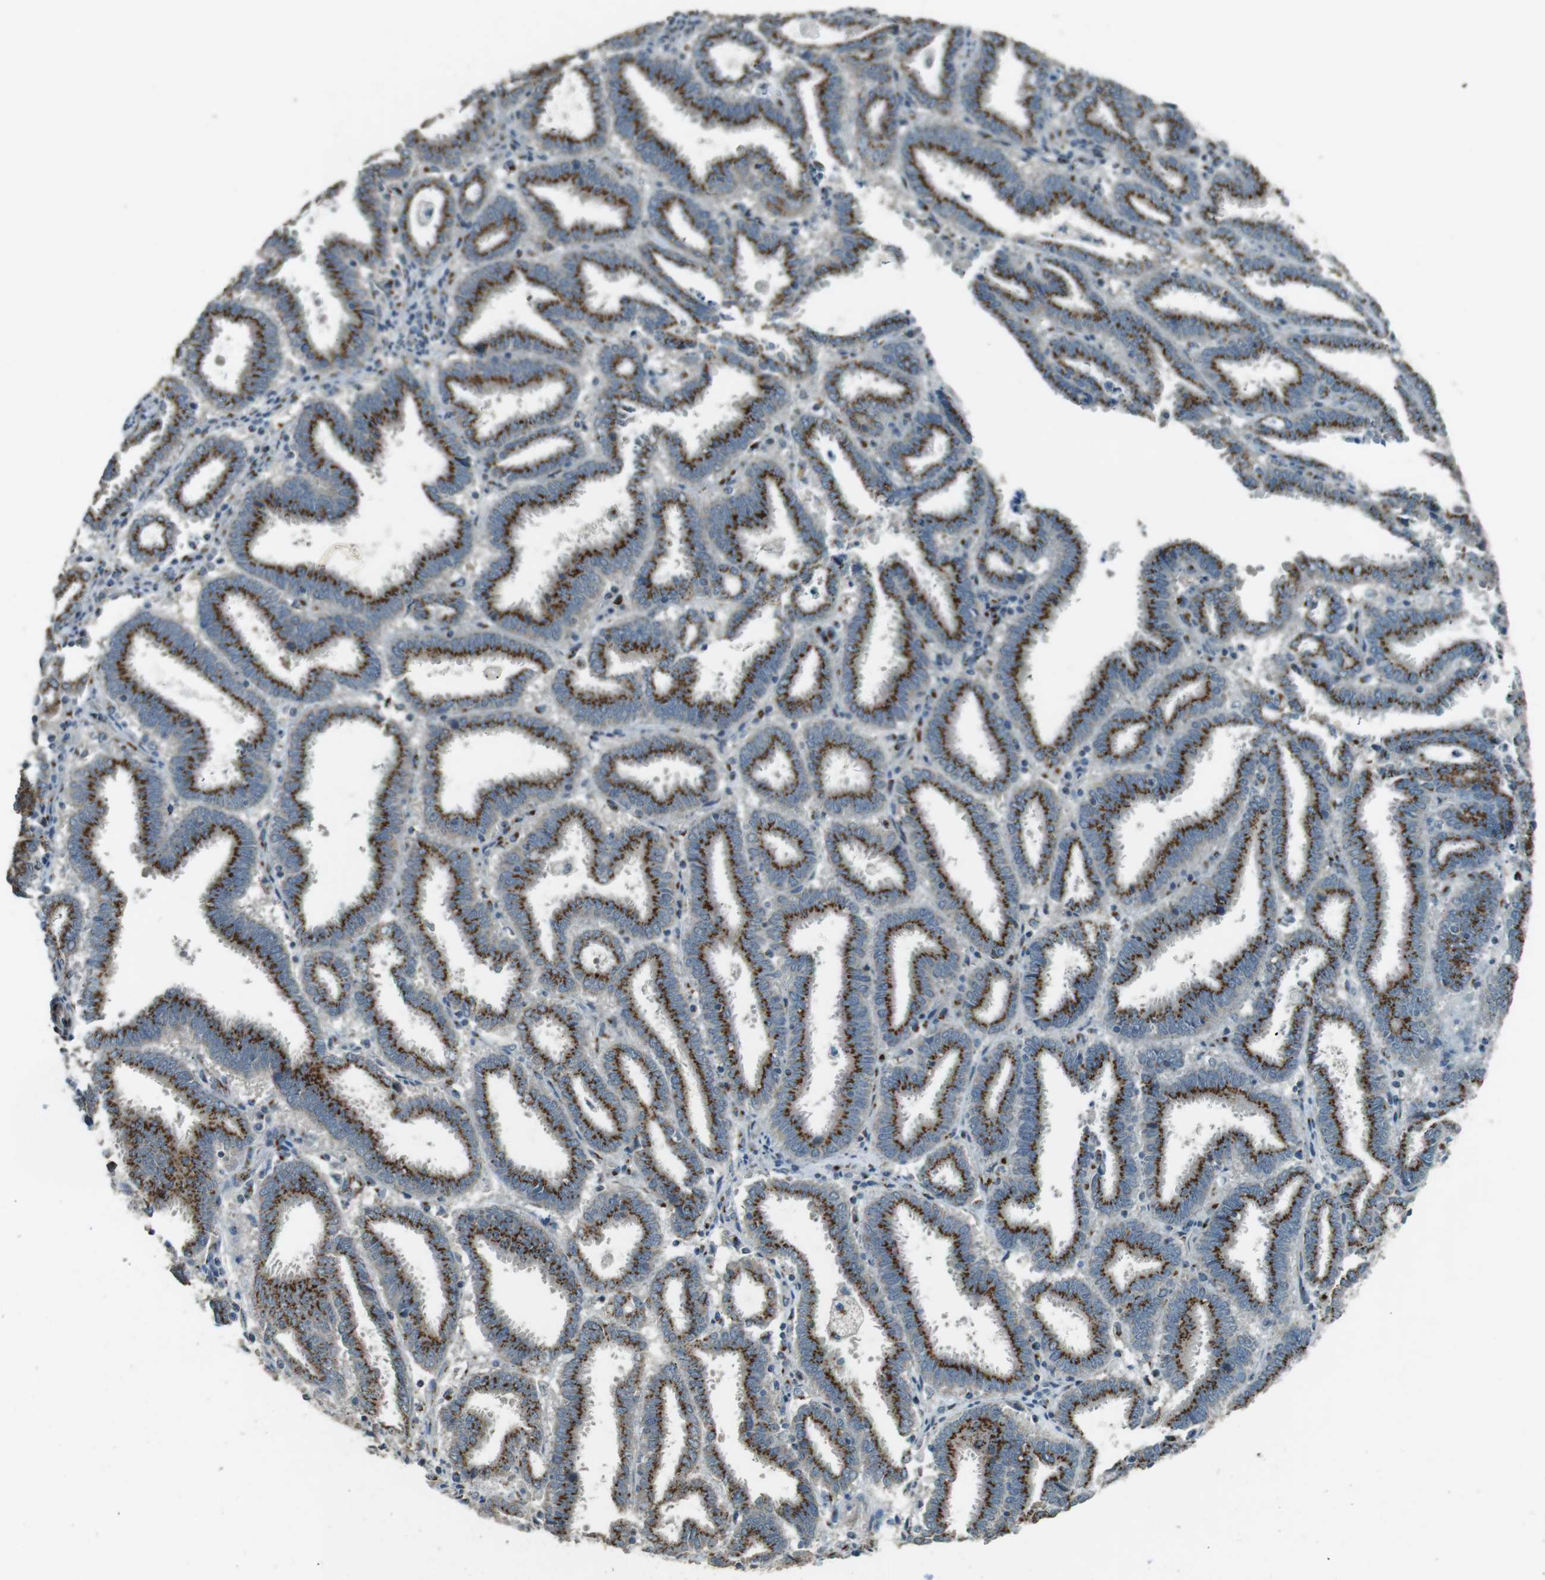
{"staining": {"intensity": "strong", "quantity": ">75%", "location": "cytoplasmic/membranous"}, "tissue": "endometrial cancer", "cell_type": "Tumor cells", "image_type": "cancer", "snomed": [{"axis": "morphology", "description": "Adenocarcinoma, NOS"}, {"axis": "topography", "description": "Uterus"}], "caption": "Endometrial adenocarcinoma stained for a protein demonstrates strong cytoplasmic/membranous positivity in tumor cells.", "gene": "TMEM115", "patient": {"sex": "female", "age": 83}}